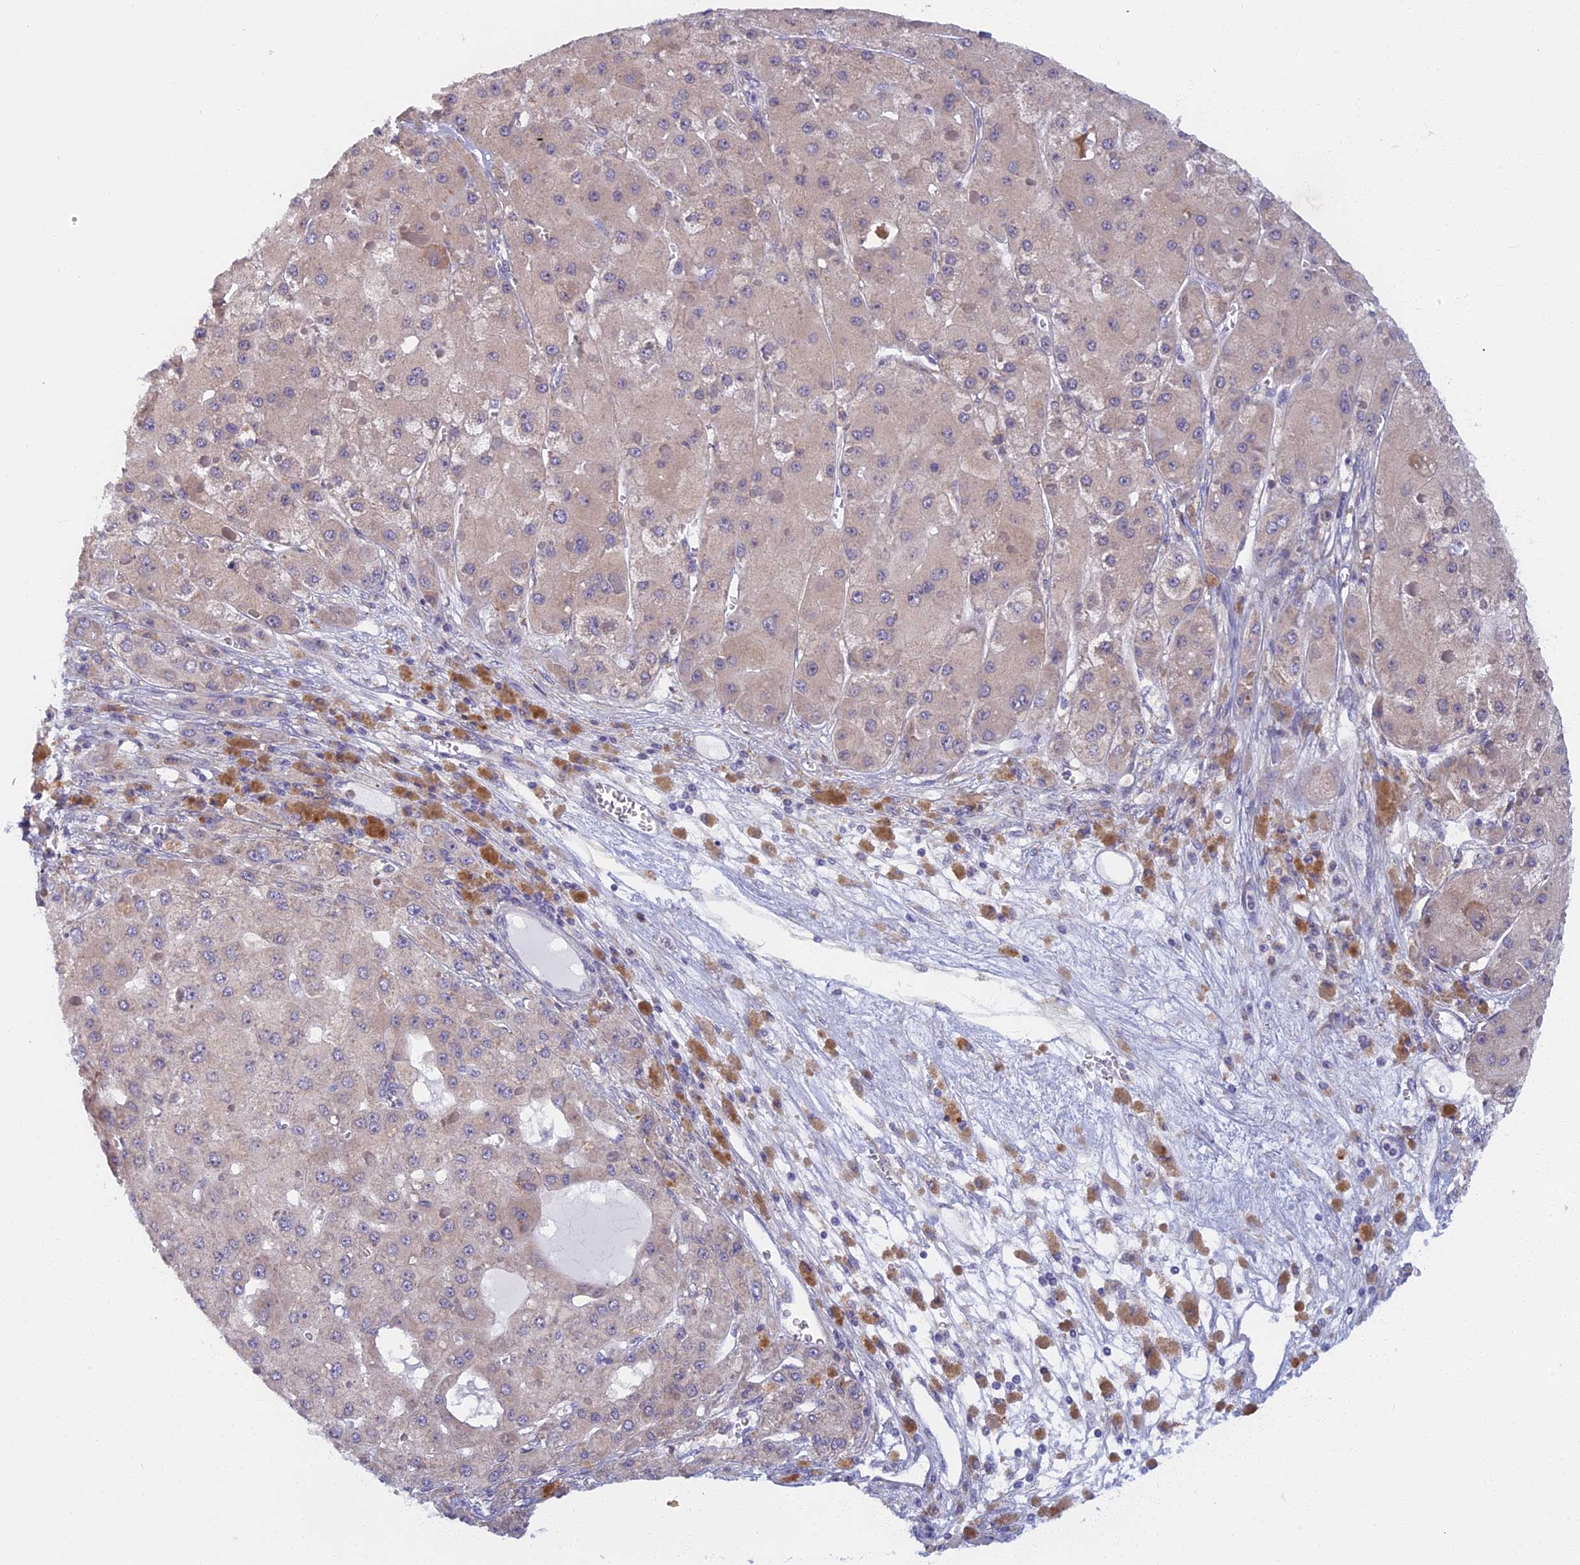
{"staining": {"intensity": "negative", "quantity": "none", "location": "none"}, "tissue": "liver cancer", "cell_type": "Tumor cells", "image_type": "cancer", "snomed": [{"axis": "morphology", "description": "Carcinoma, Hepatocellular, NOS"}, {"axis": "topography", "description": "Liver"}], "caption": "Human hepatocellular carcinoma (liver) stained for a protein using immunohistochemistry exhibits no staining in tumor cells.", "gene": "DDX51", "patient": {"sex": "female", "age": 73}}